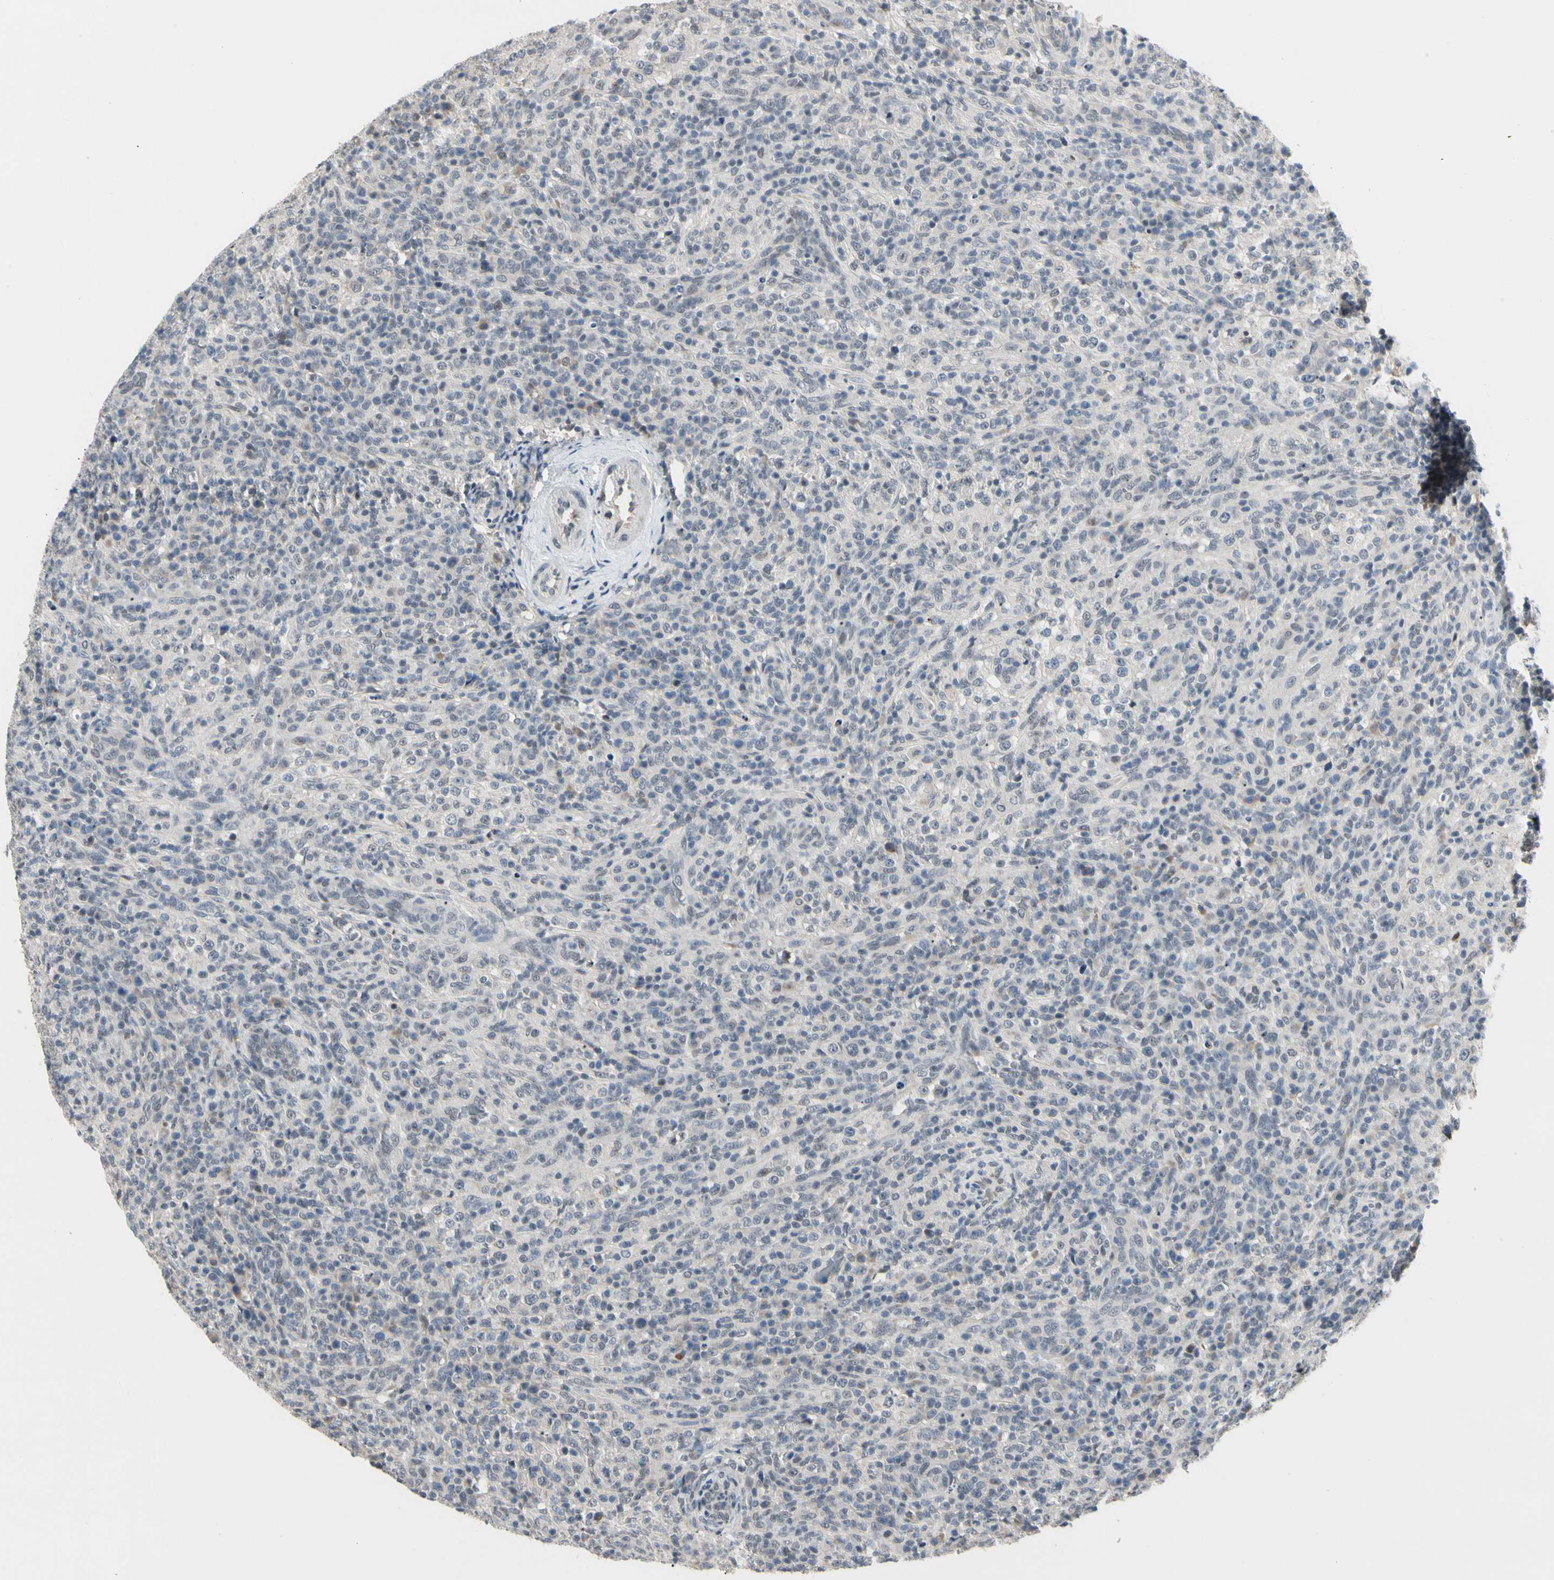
{"staining": {"intensity": "weak", "quantity": "<25%", "location": "cytoplasmic/membranous"}, "tissue": "lymphoma", "cell_type": "Tumor cells", "image_type": "cancer", "snomed": [{"axis": "morphology", "description": "Malignant lymphoma, non-Hodgkin's type, High grade"}, {"axis": "topography", "description": "Lymph node"}], "caption": "Malignant lymphoma, non-Hodgkin's type (high-grade) was stained to show a protein in brown. There is no significant staining in tumor cells.", "gene": "GREM1", "patient": {"sex": "female", "age": 76}}